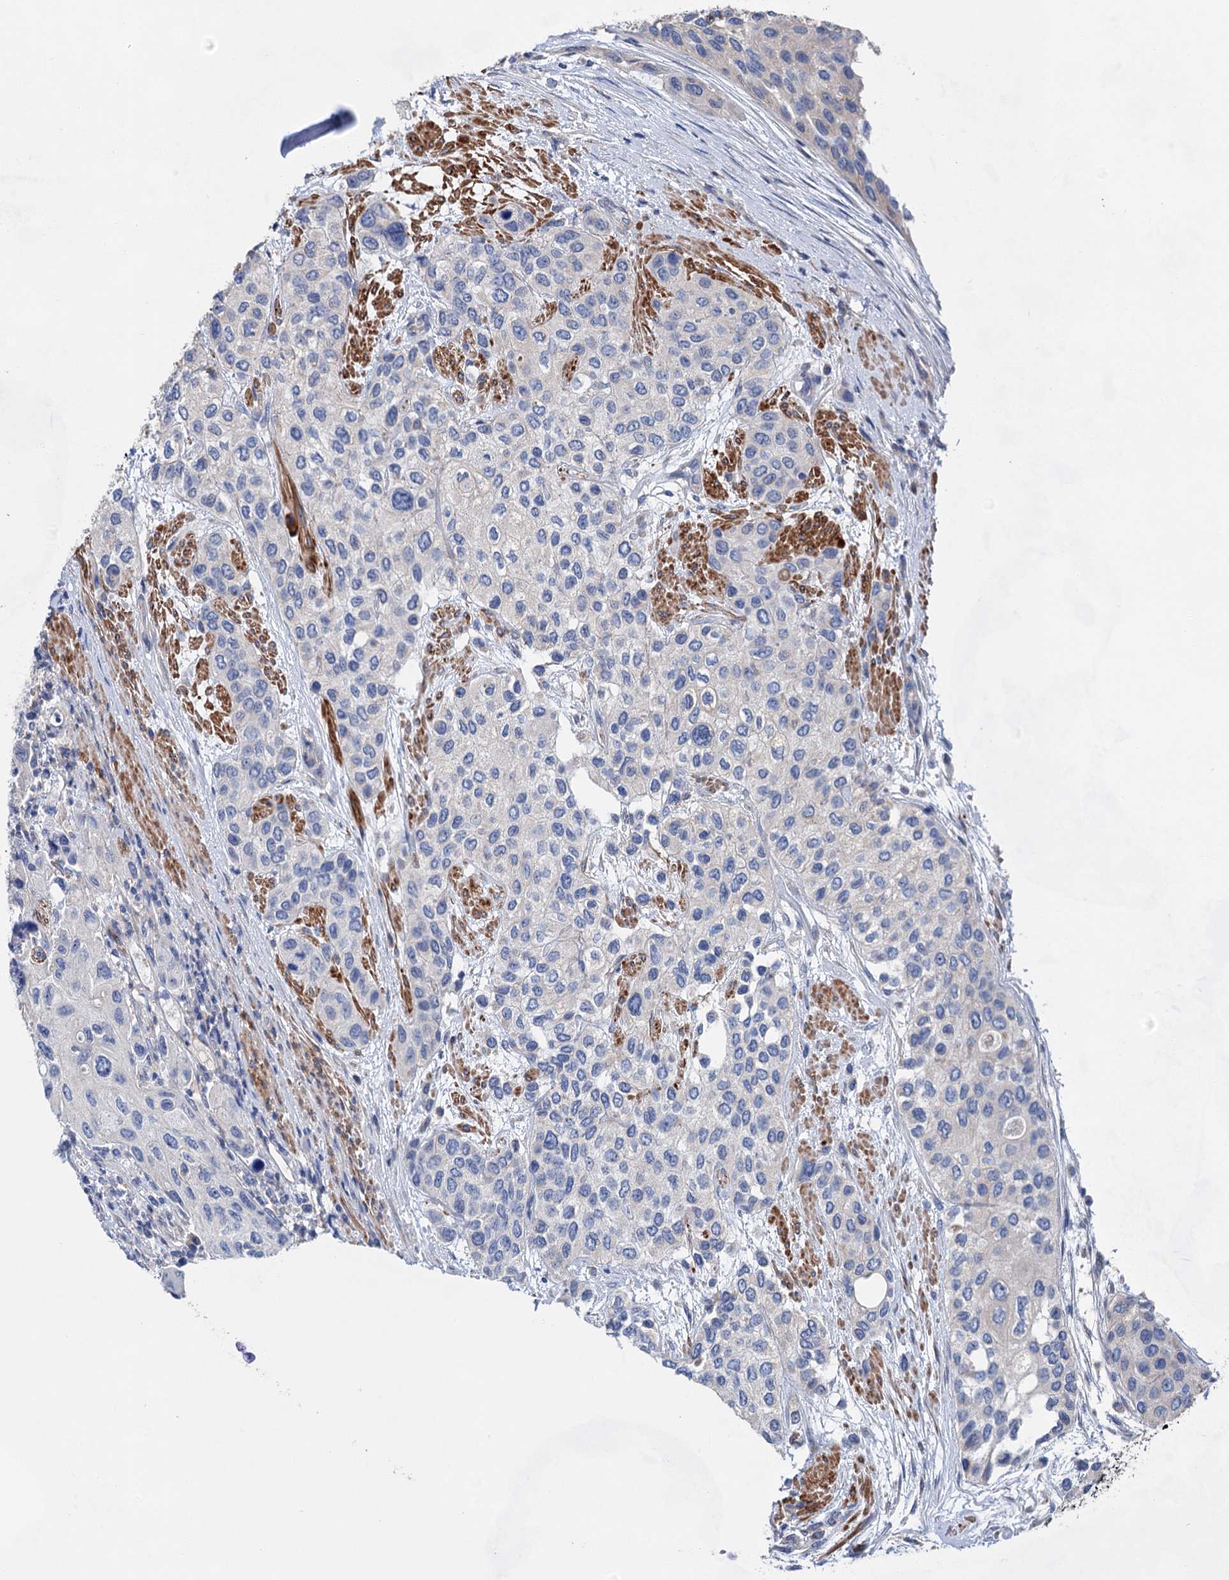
{"staining": {"intensity": "negative", "quantity": "none", "location": "none"}, "tissue": "urothelial cancer", "cell_type": "Tumor cells", "image_type": "cancer", "snomed": [{"axis": "morphology", "description": "Normal tissue, NOS"}, {"axis": "morphology", "description": "Urothelial carcinoma, High grade"}, {"axis": "topography", "description": "Vascular tissue"}, {"axis": "topography", "description": "Urinary bladder"}], "caption": "Immunohistochemistry (IHC) photomicrograph of neoplastic tissue: urothelial cancer stained with DAB (3,3'-diaminobenzidine) shows no significant protein staining in tumor cells.", "gene": "GPR155", "patient": {"sex": "female", "age": 56}}